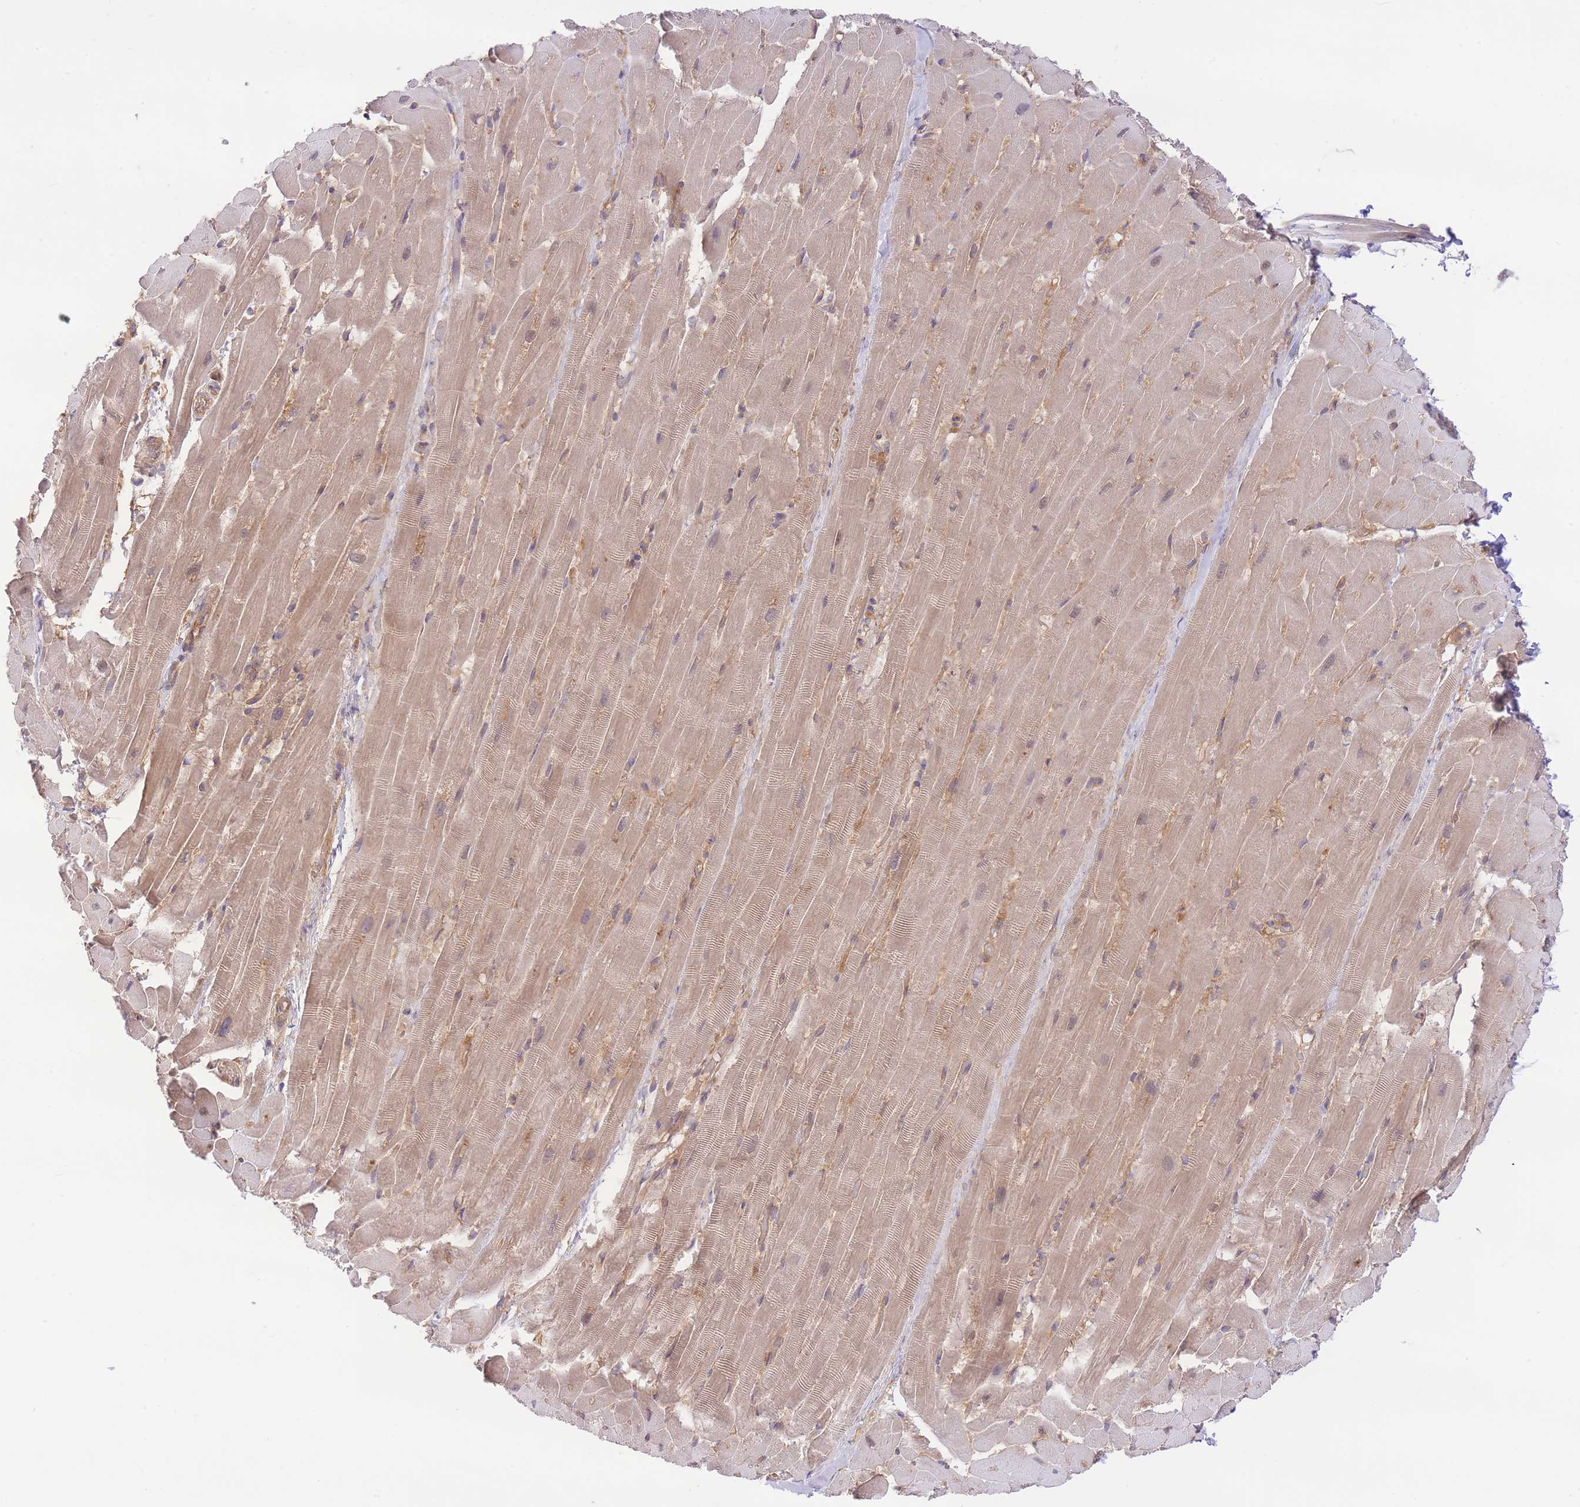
{"staining": {"intensity": "moderate", "quantity": ">75%", "location": "cytoplasmic/membranous"}, "tissue": "heart muscle", "cell_type": "Cardiomyocytes", "image_type": "normal", "snomed": [{"axis": "morphology", "description": "Normal tissue, NOS"}, {"axis": "topography", "description": "Heart"}], "caption": "Normal heart muscle displays moderate cytoplasmic/membranous staining in approximately >75% of cardiomyocytes (DAB (3,3'-diaminobenzidine) = brown stain, brightfield microscopy at high magnification)..", "gene": "PREP", "patient": {"sex": "male", "age": 37}}